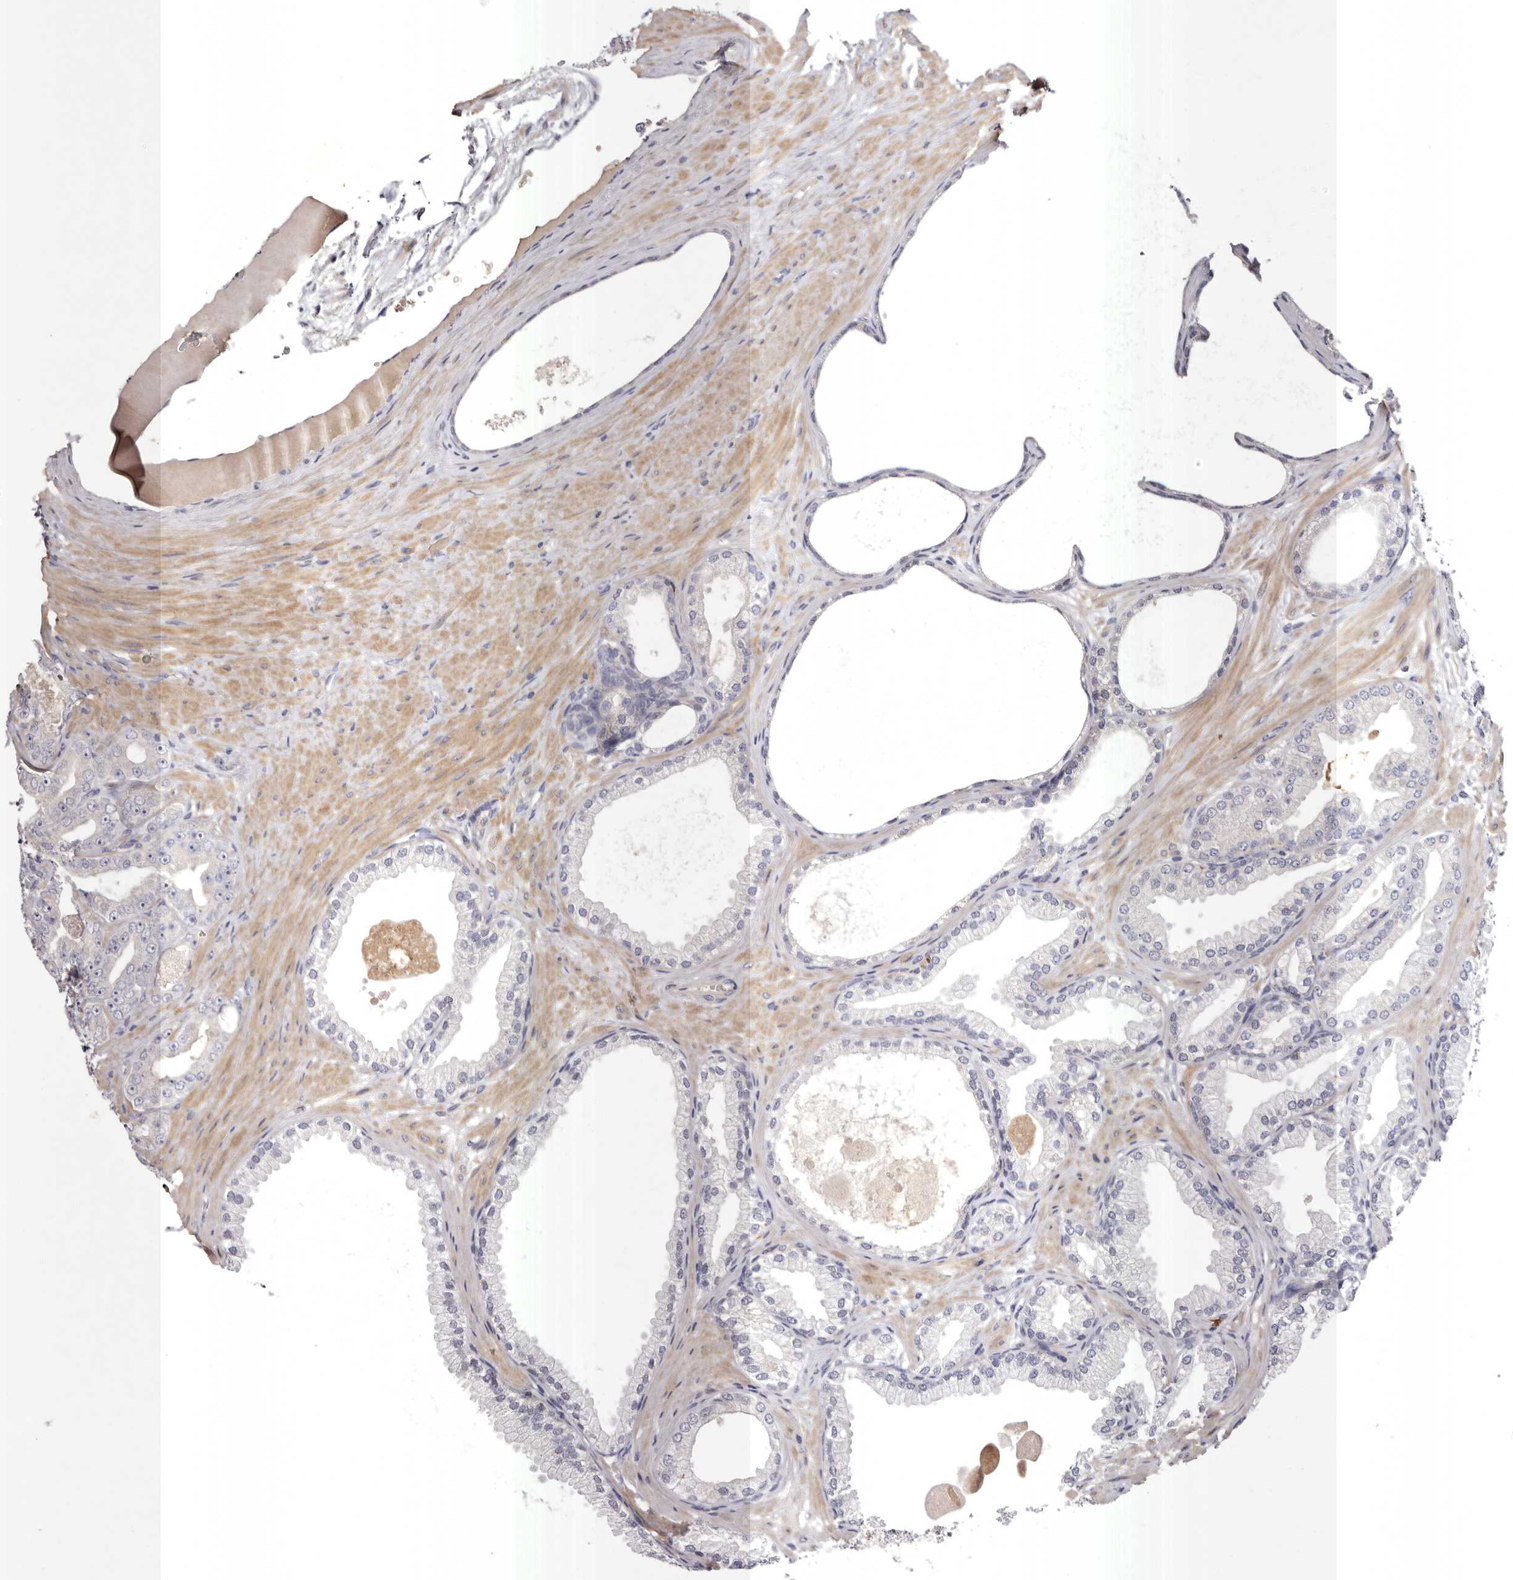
{"staining": {"intensity": "negative", "quantity": "none", "location": "none"}, "tissue": "prostate cancer", "cell_type": "Tumor cells", "image_type": "cancer", "snomed": [{"axis": "morphology", "description": "Adenocarcinoma, Low grade"}, {"axis": "topography", "description": "Prostate"}], "caption": "Tumor cells are negative for brown protein staining in prostate adenocarcinoma (low-grade).", "gene": "S1PR5", "patient": {"sex": "male", "age": 63}}